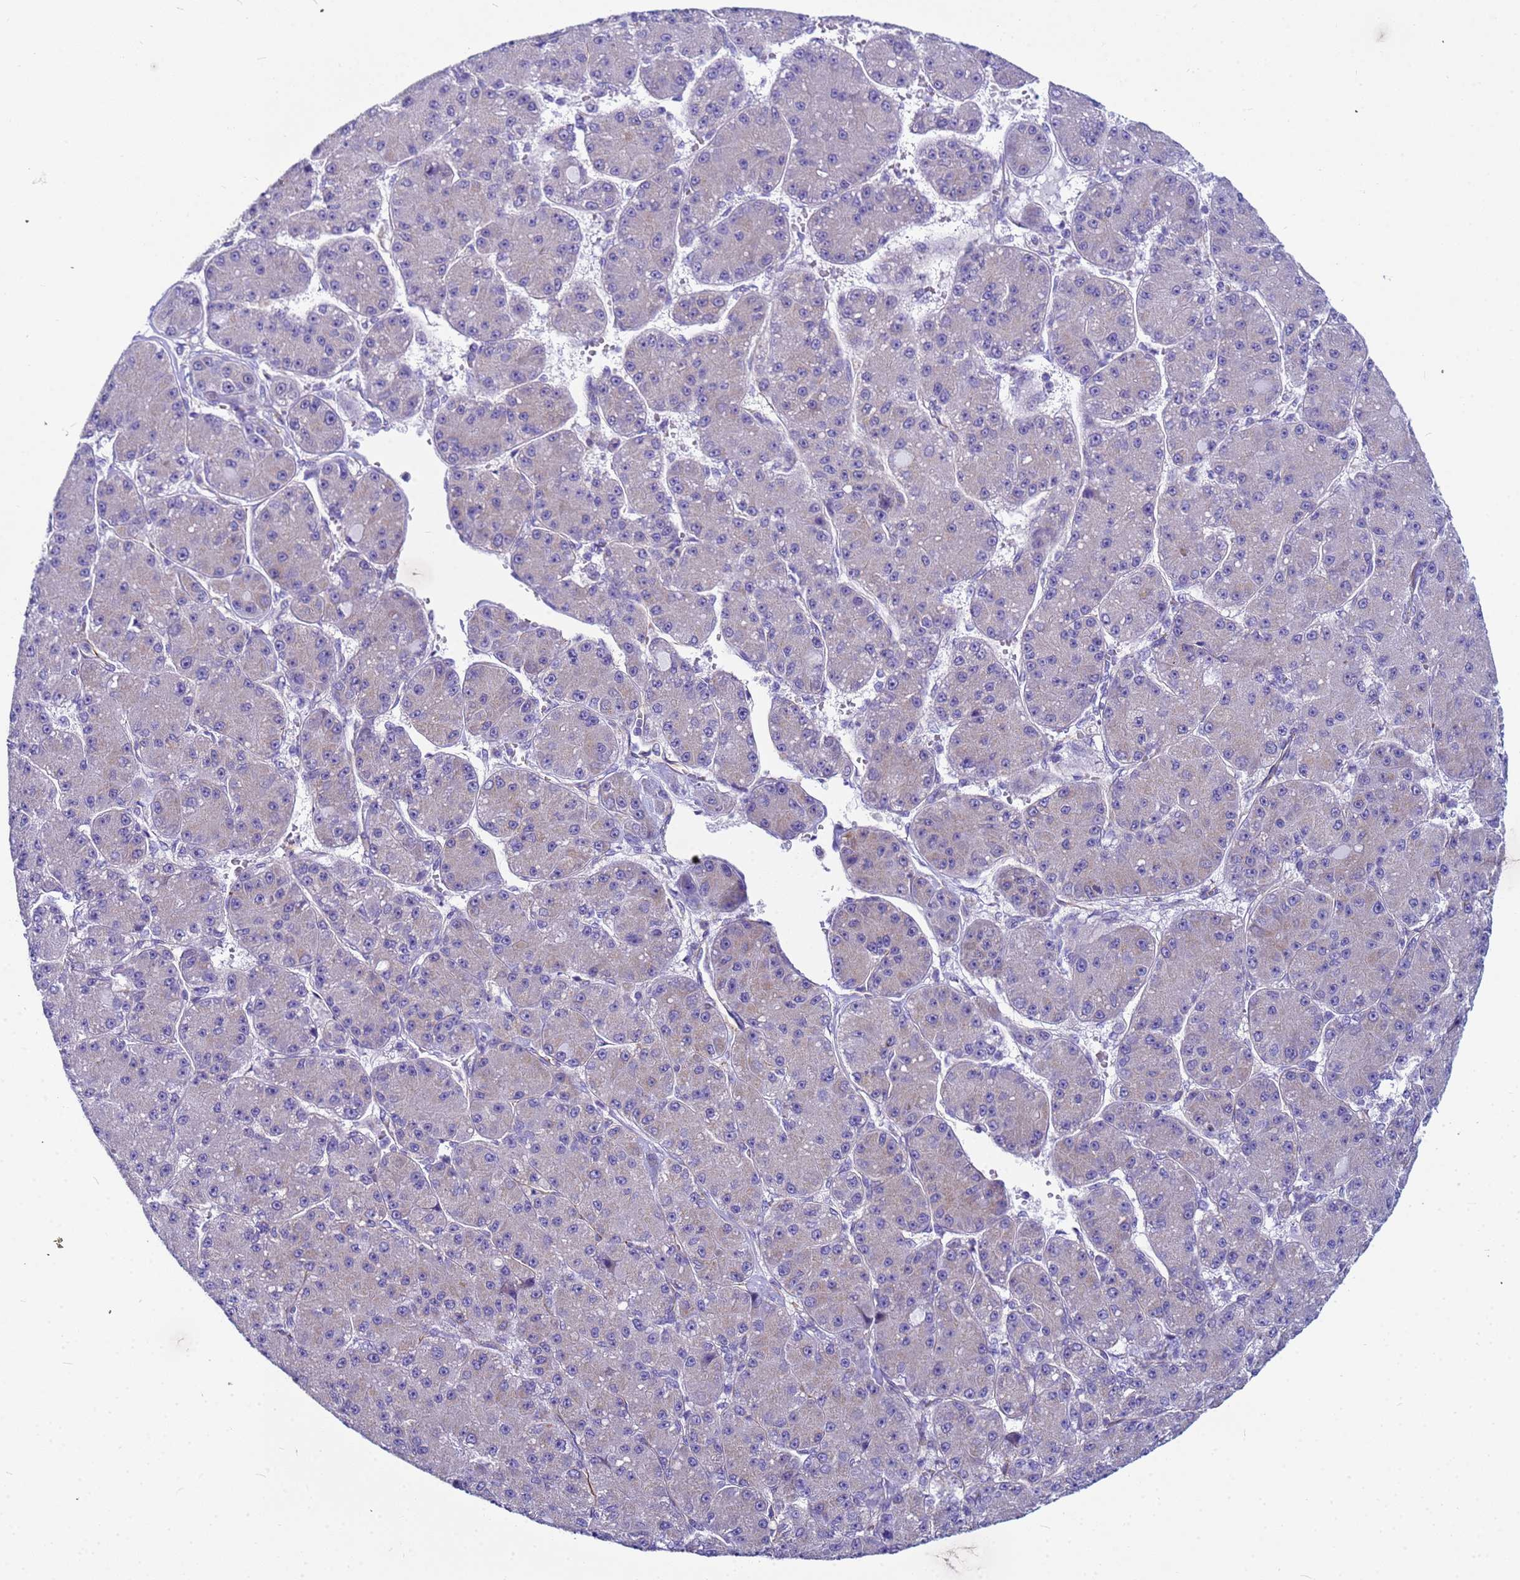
{"staining": {"intensity": "negative", "quantity": "none", "location": "none"}, "tissue": "liver cancer", "cell_type": "Tumor cells", "image_type": "cancer", "snomed": [{"axis": "morphology", "description": "Carcinoma, Hepatocellular, NOS"}, {"axis": "topography", "description": "Liver"}], "caption": "The photomicrograph shows no significant expression in tumor cells of liver cancer (hepatocellular carcinoma).", "gene": "UBXN2B", "patient": {"sex": "male", "age": 67}}